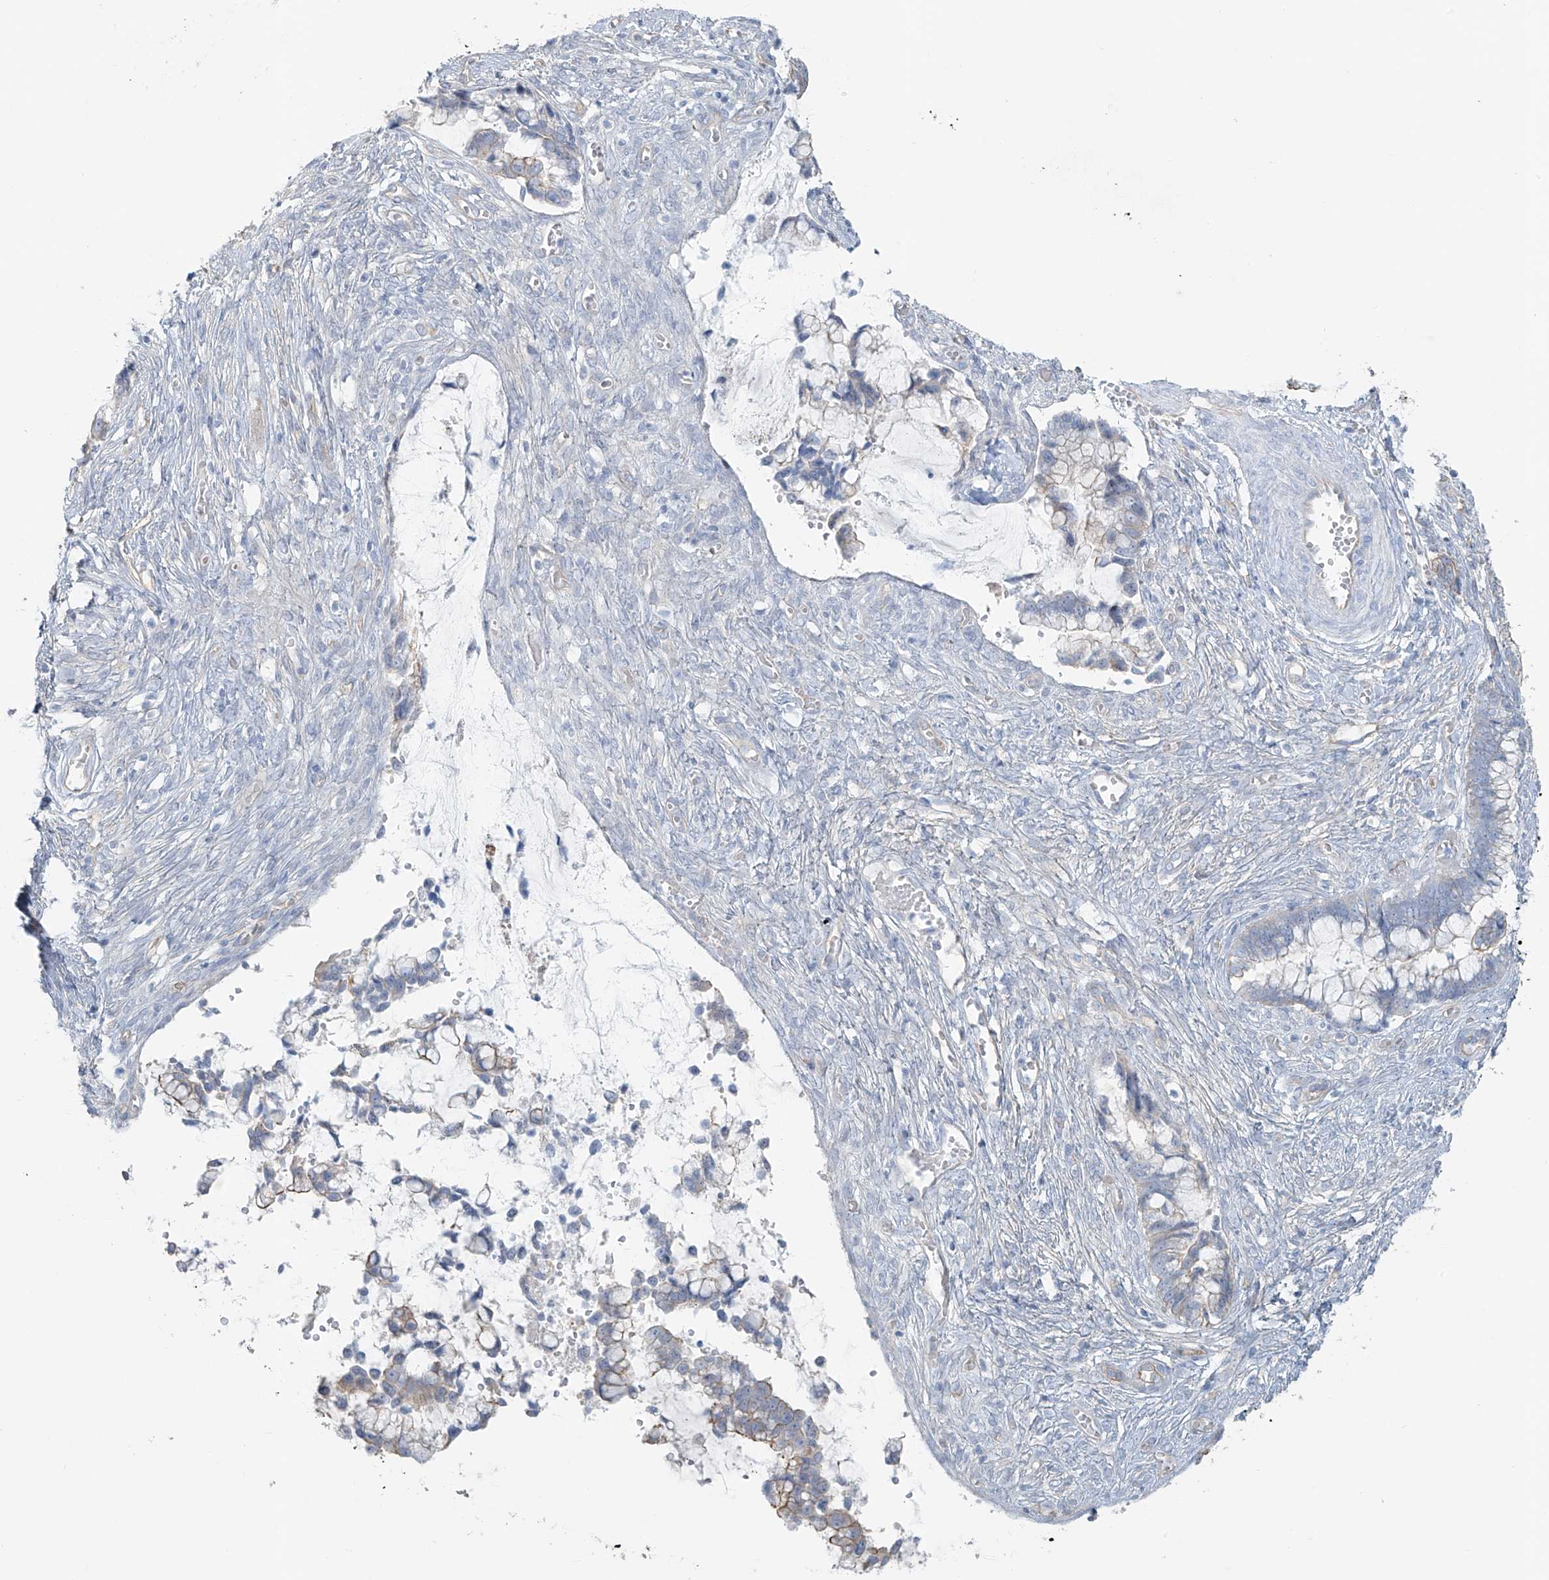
{"staining": {"intensity": "weak", "quantity": "<25%", "location": "cytoplasmic/membranous"}, "tissue": "cervical cancer", "cell_type": "Tumor cells", "image_type": "cancer", "snomed": [{"axis": "morphology", "description": "Adenocarcinoma, NOS"}, {"axis": "topography", "description": "Cervix"}], "caption": "Photomicrograph shows no protein positivity in tumor cells of cervical adenocarcinoma tissue. (DAB (3,3'-diaminobenzidine) IHC visualized using brightfield microscopy, high magnification).", "gene": "TUBE1", "patient": {"sex": "female", "age": 44}}